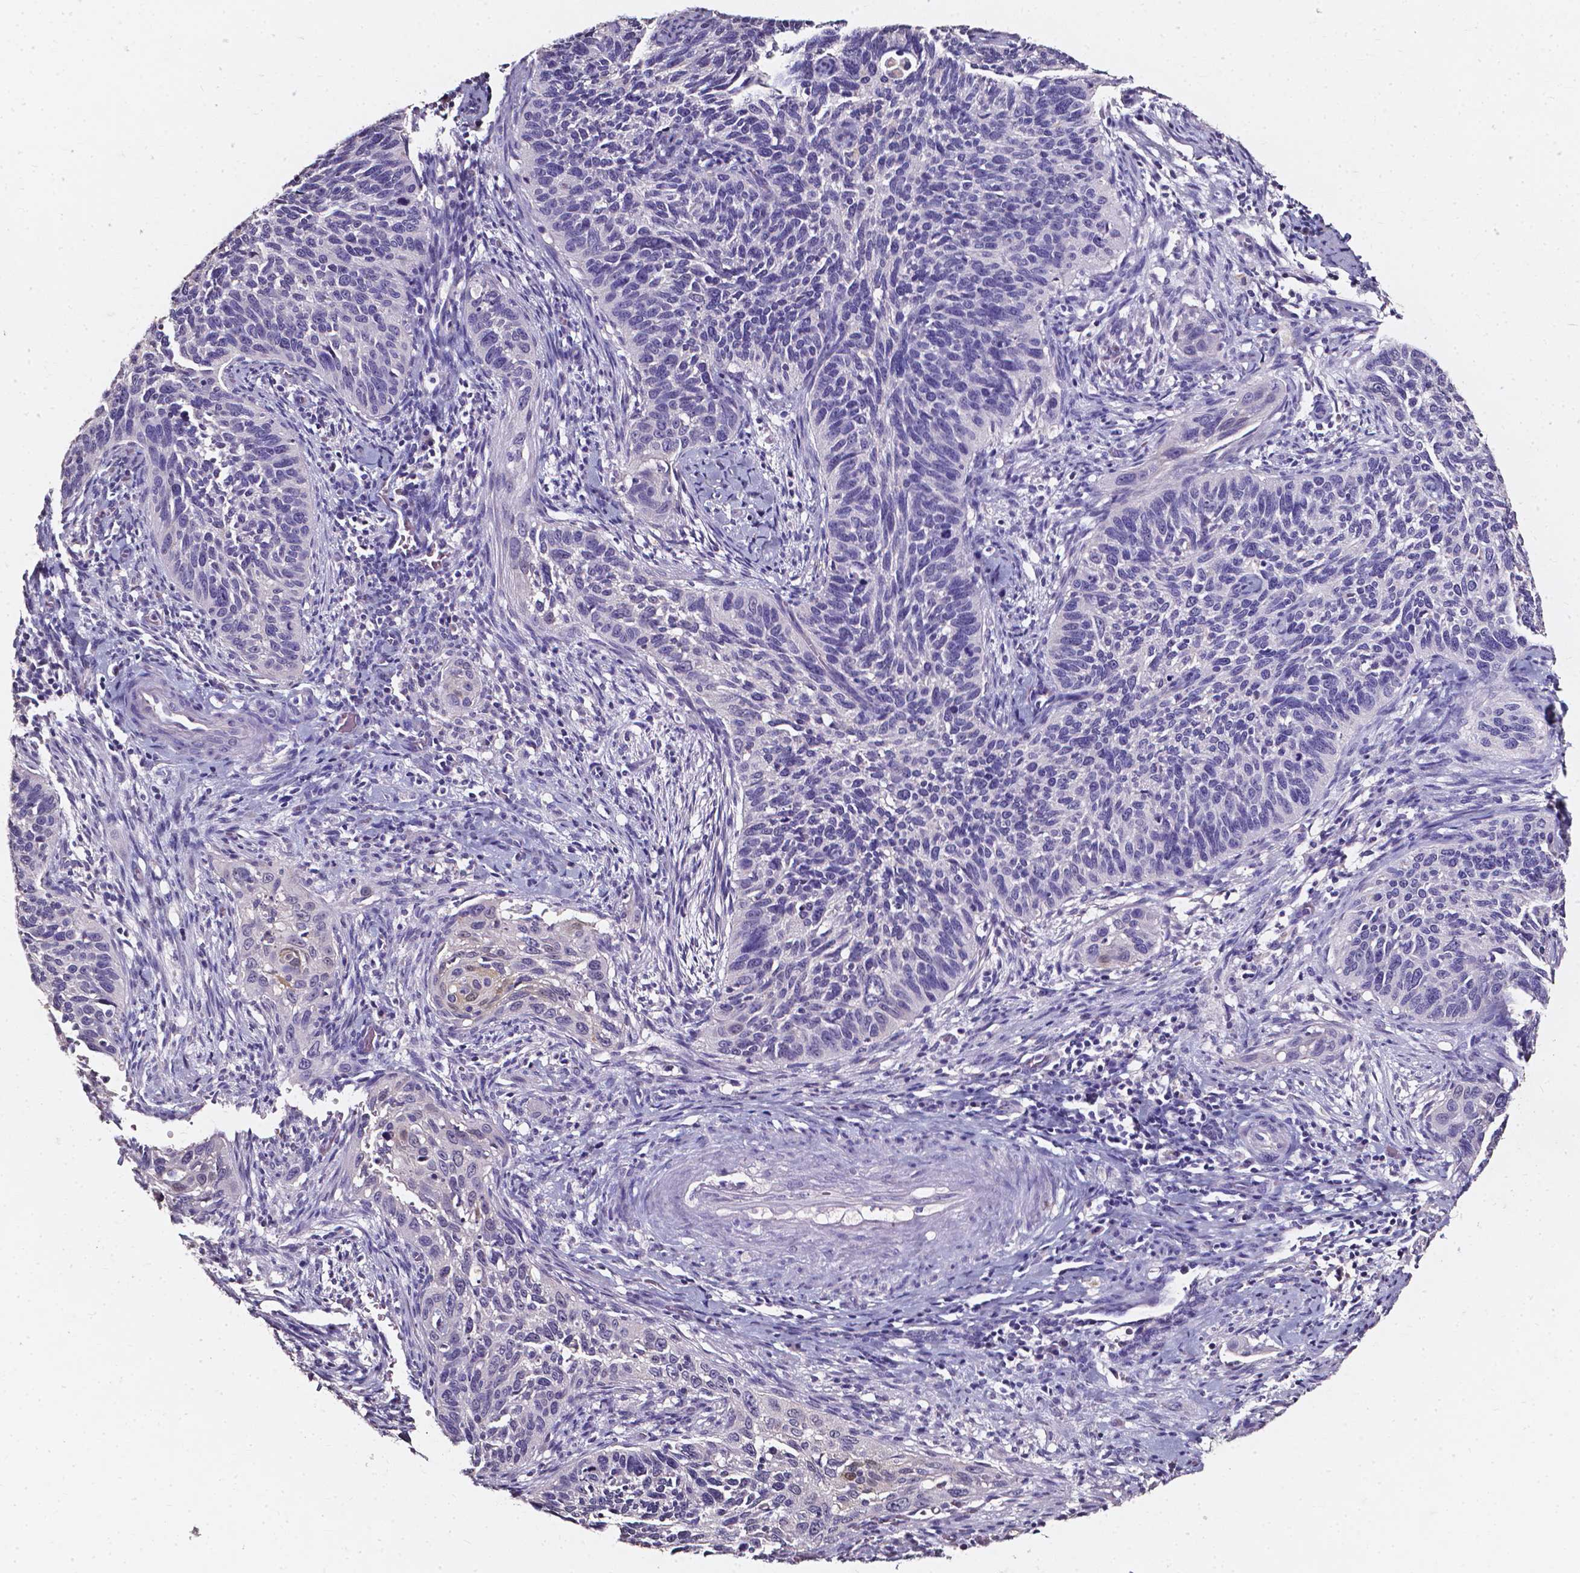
{"staining": {"intensity": "negative", "quantity": "none", "location": "none"}, "tissue": "cervical cancer", "cell_type": "Tumor cells", "image_type": "cancer", "snomed": [{"axis": "morphology", "description": "Squamous cell carcinoma, NOS"}, {"axis": "topography", "description": "Cervix"}], "caption": "DAB (3,3'-diaminobenzidine) immunohistochemical staining of human squamous cell carcinoma (cervical) shows no significant staining in tumor cells.", "gene": "AKR1B10", "patient": {"sex": "female", "age": 51}}